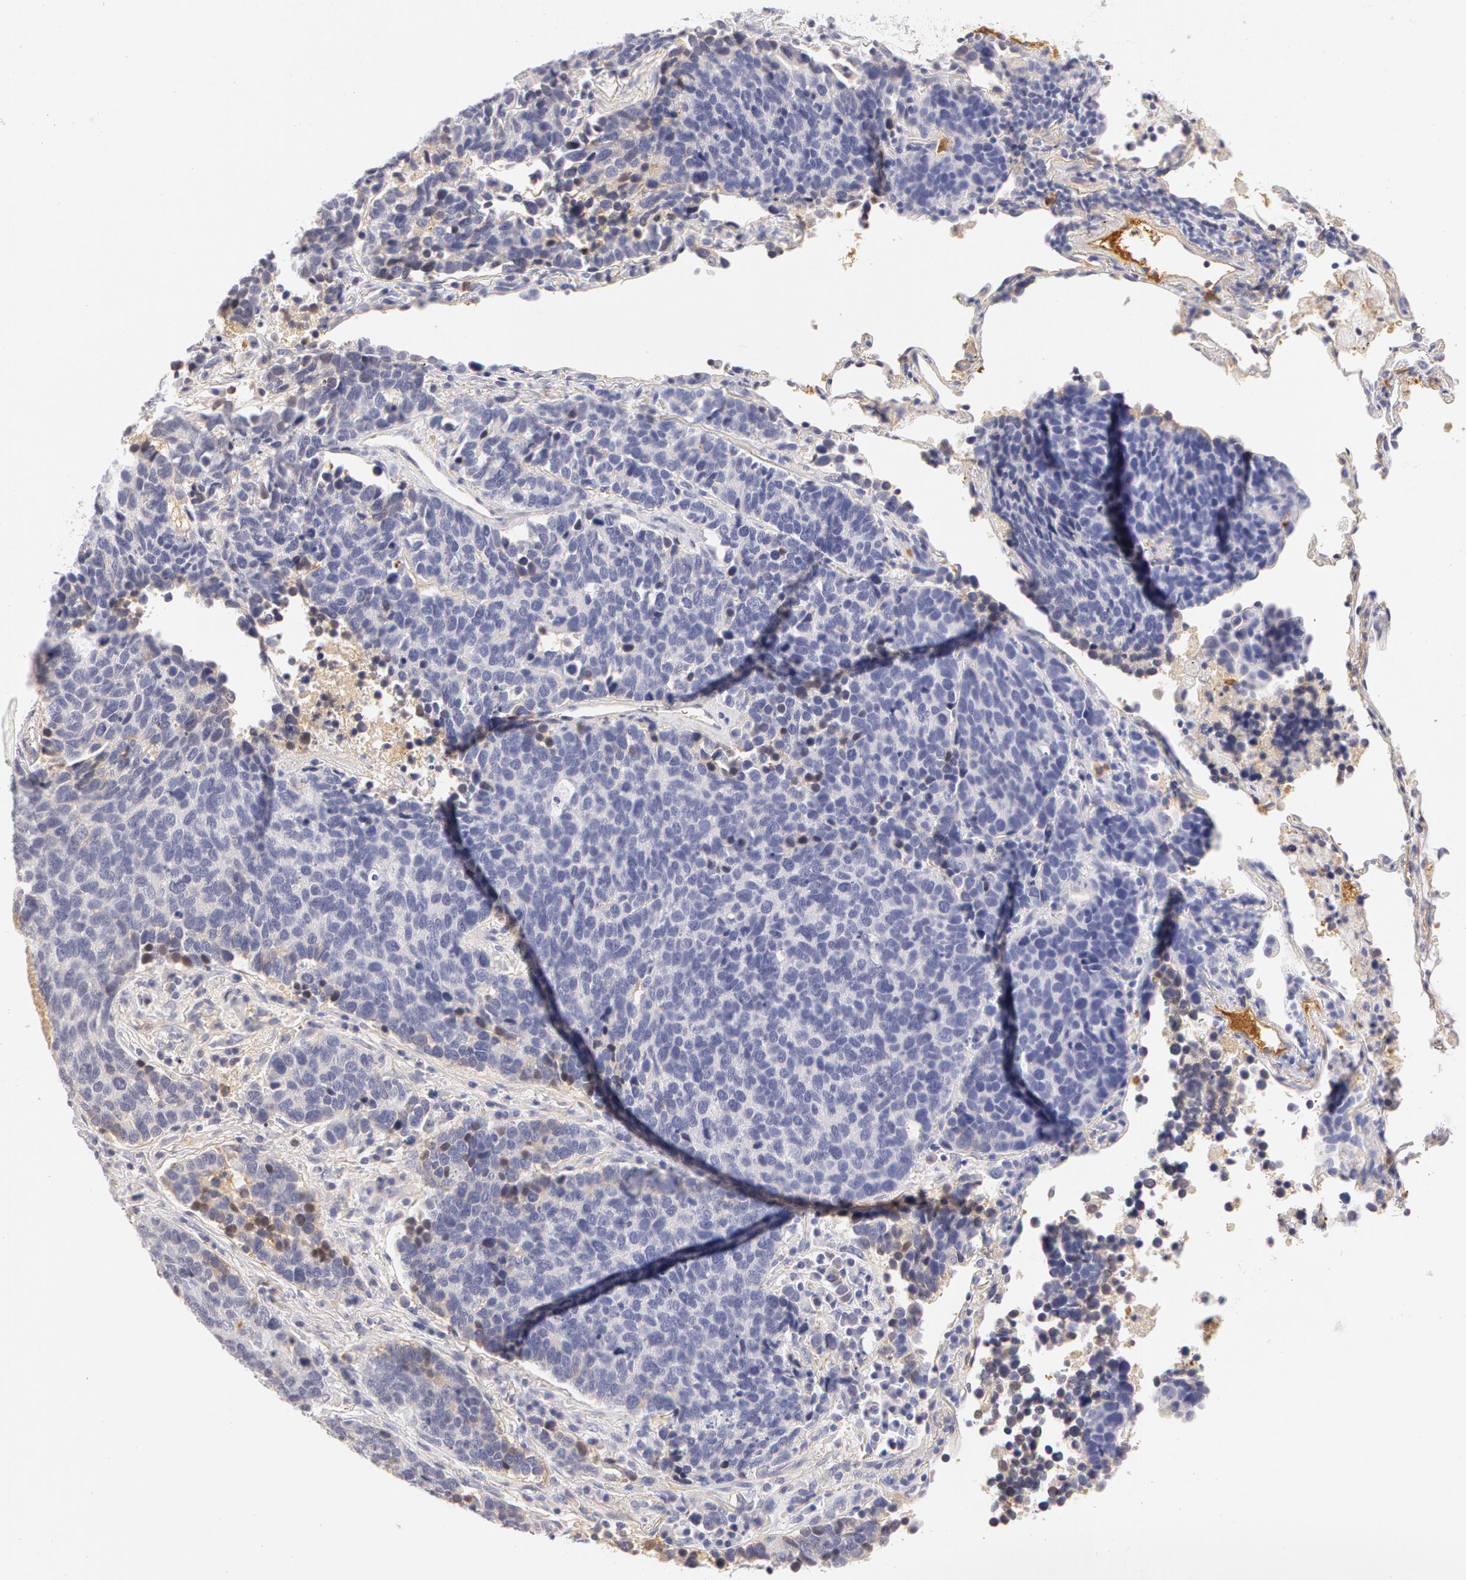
{"staining": {"intensity": "negative", "quantity": "none", "location": "none"}, "tissue": "lung cancer", "cell_type": "Tumor cells", "image_type": "cancer", "snomed": [{"axis": "morphology", "description": "Neoplasm, malignant, NOS"}, {"axis": "topography", "description": "Lung"}], "caption": "Human malignant neoplasm (lung) stained for a protein using IHC displays no expression in tumor cells.", "gene": "AHSG", "patient": {"sex": "female", "age": 75}}